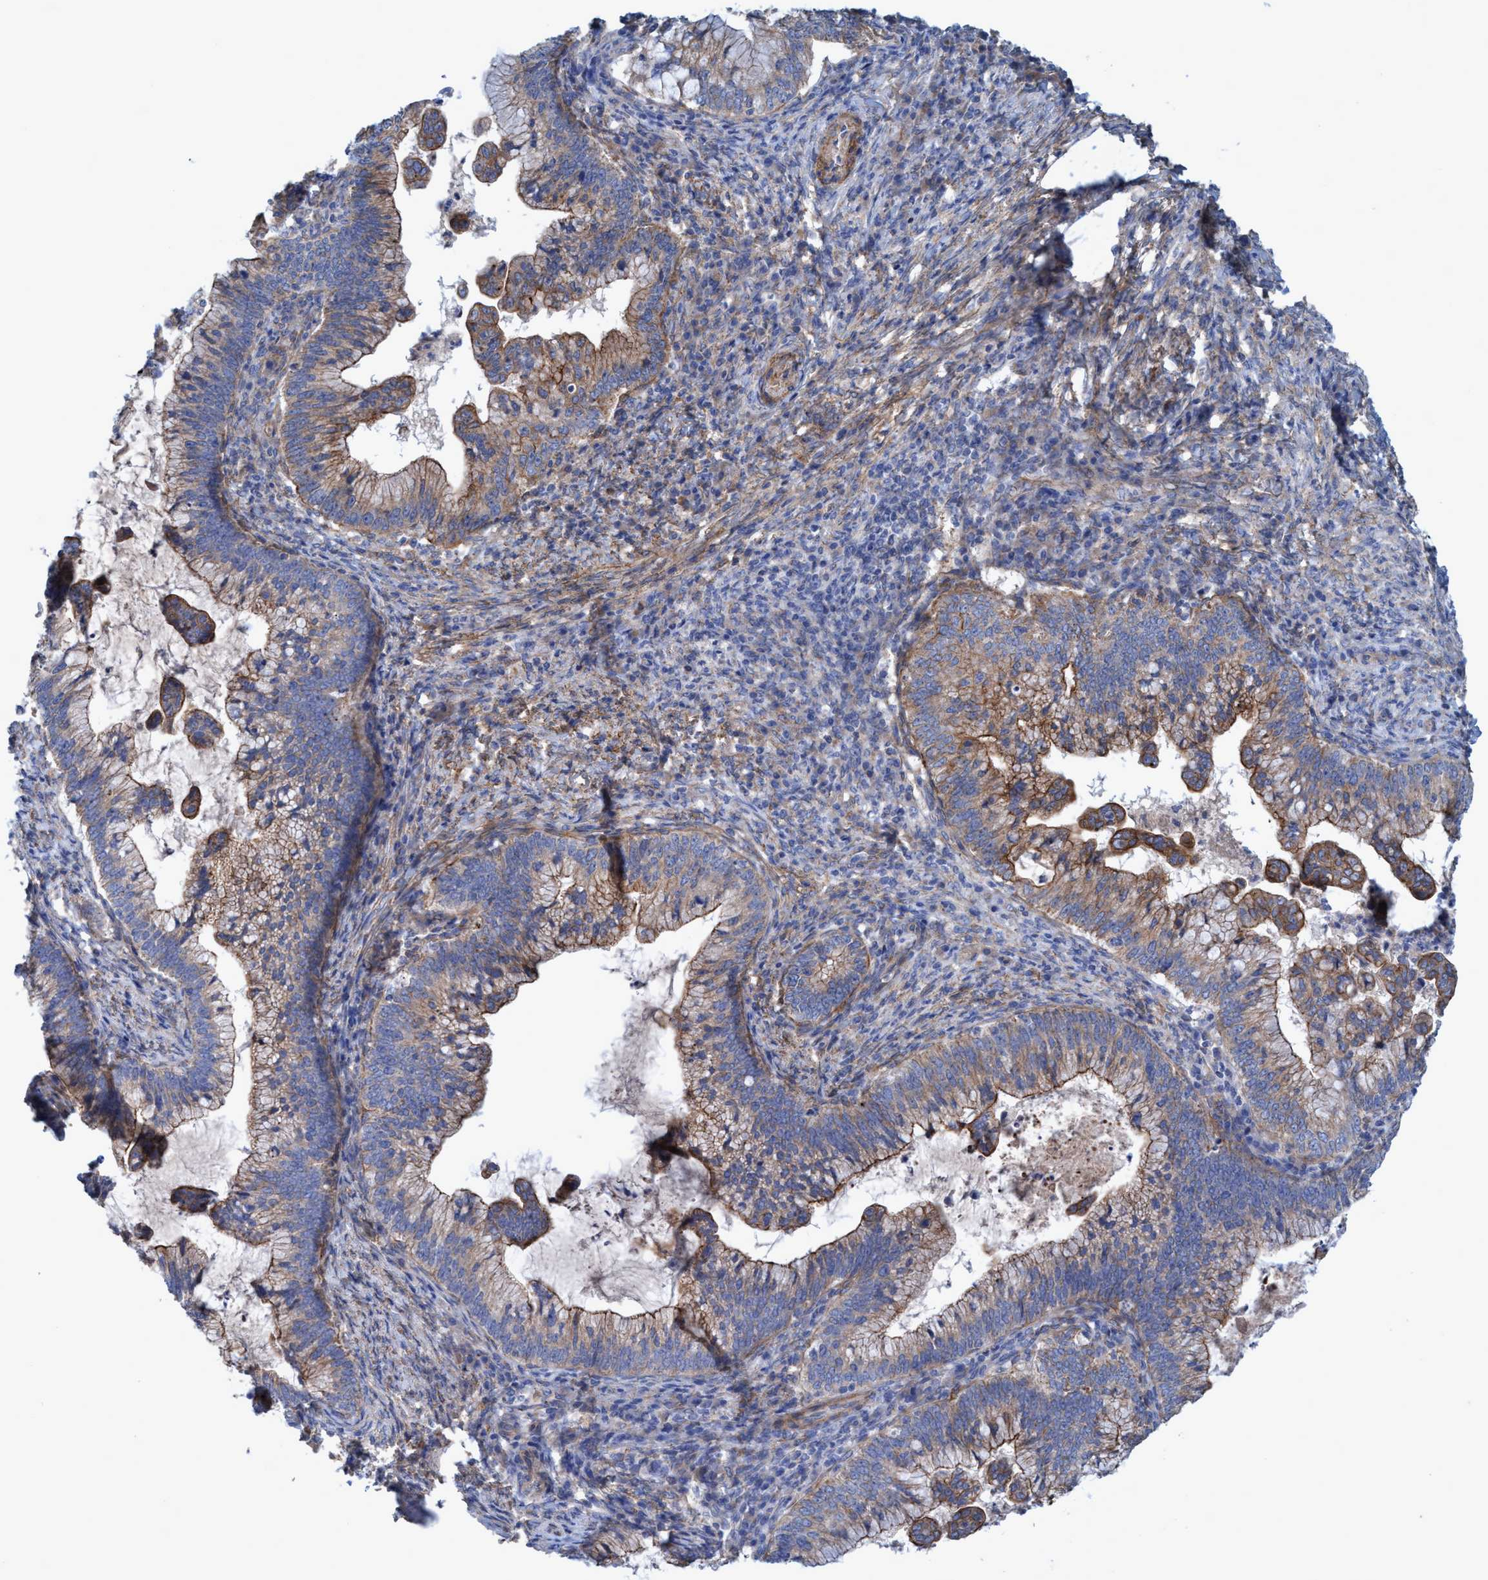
{"staining": {"intensity": "moderate", "quantity": ">75%", "location": "cytoplasmic/membranous"}, "tissue": "cervical cancer", "cell_type": "Tumor cells", "image_type": "cancer", "snomed": [{"axis": "morphology", "description": "Adenocarcinoma, NOS"}, {"axis": "topography", "description": "Cervix"}], "caption": "Protein expression analysis of cervical adenocarcinoma shows moderate cytoplasmic/membranous positivity in approximately >75% of tumor cells. (DAB (3,3'-diaminobenzidine) IHC, brown staining for protein, blue staining for nuclei).", "gene": "GULP1", "patient": {"sex": "female", "age": 36}}